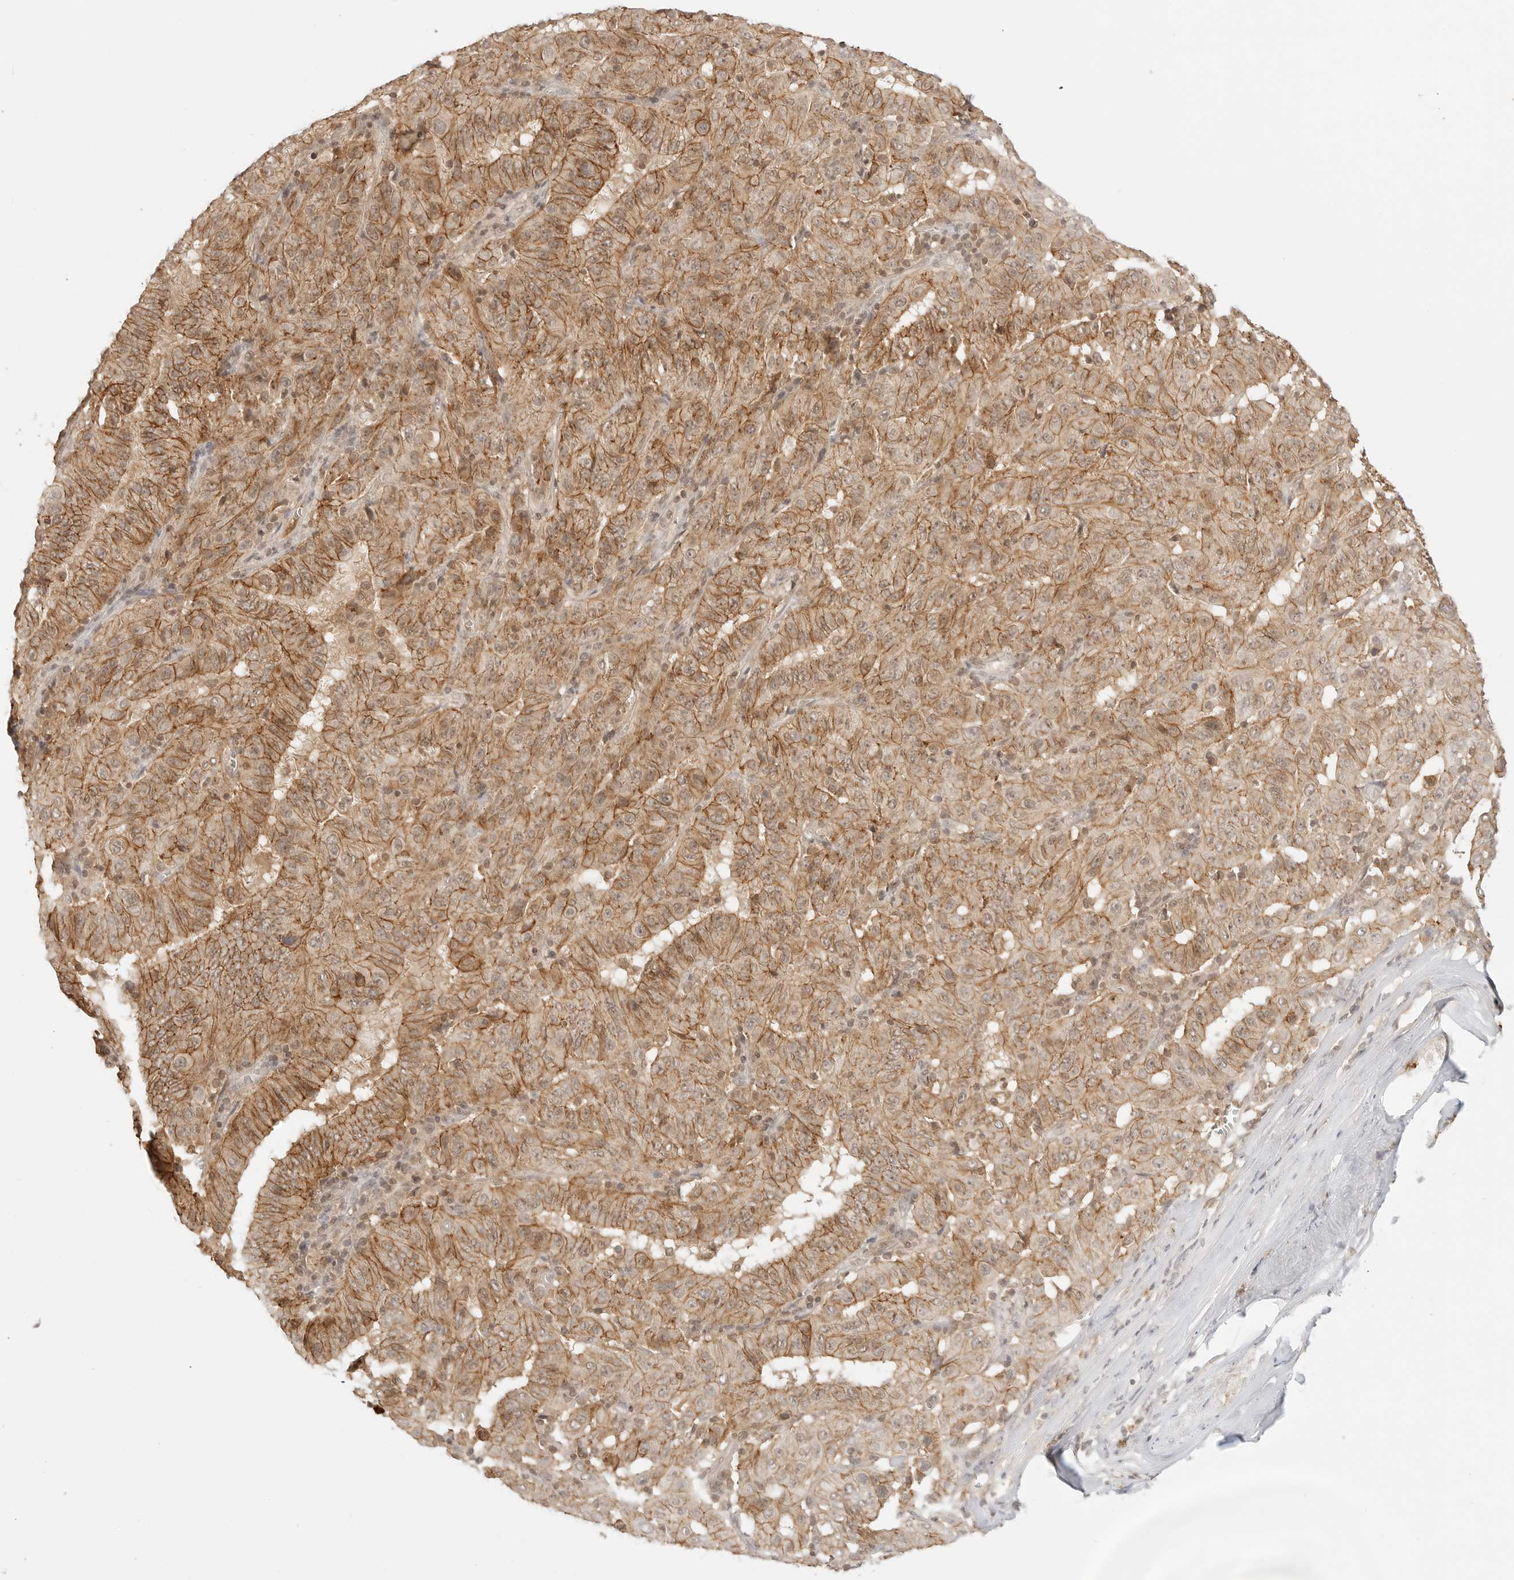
{"staining": {"intensity": "moderate", "quantity": ">75%", "location": "cytoplasmic/membranous"}, "tissue": "pancreatic cancer", "cell_type": "Tumor cells", "image_type": "cancer", "snomed": [{"axis": "morphology", "description": "Adenocarcinoma, NOS"}, {"axis": "topography", "description": "Pancreas"}], "caption": "Immunohistochemistry of human pancreatic adenocarcinoma demonstrates medium levels of moderate cytoplasmic/membranous expression in approximately >75% of tumor cells.", "gene": "EPHA1", "patient": {"sex": "male", "age": 63}}